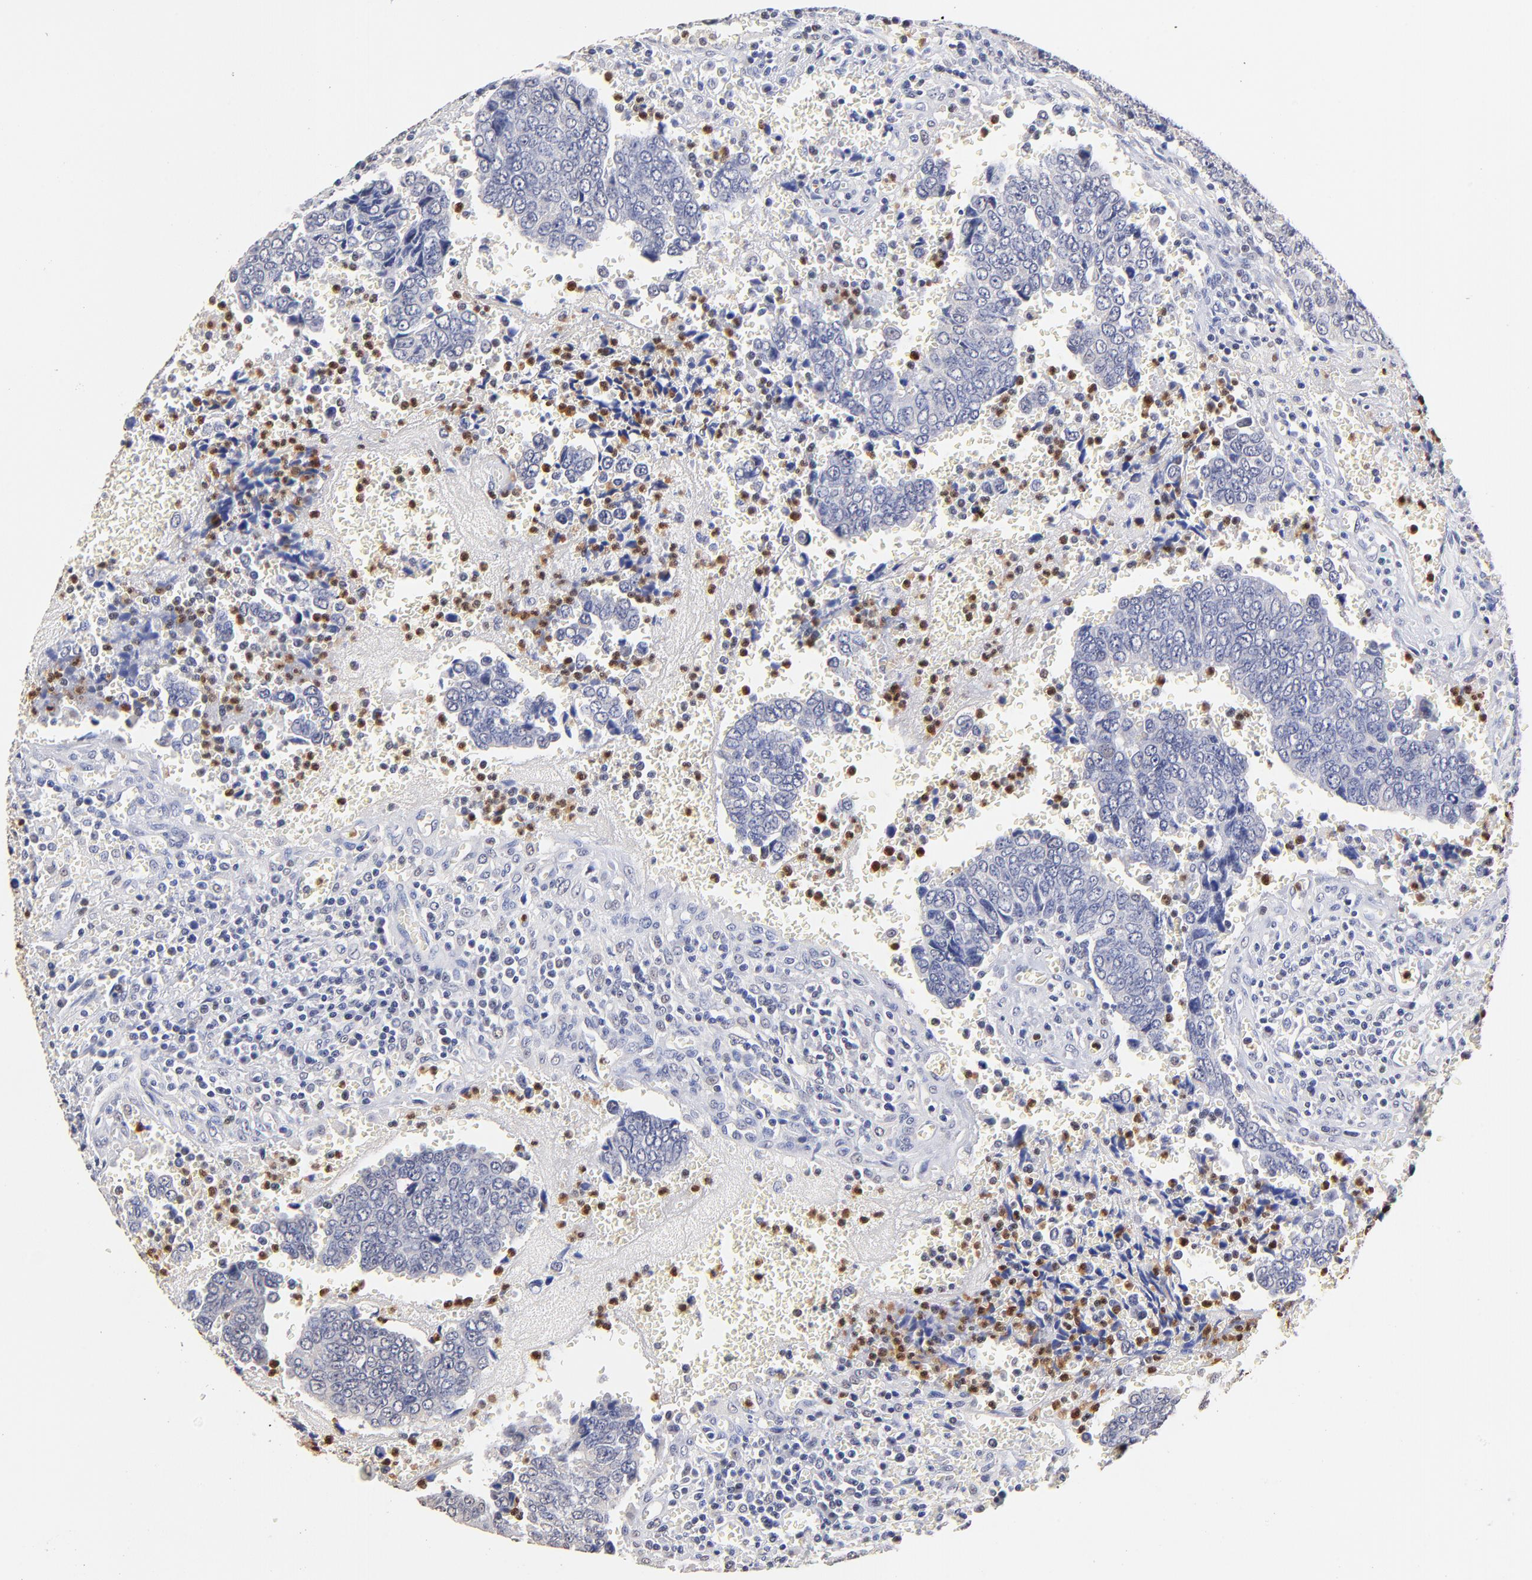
{"staining": {"intensity": "negative", "quantity": "none", "location": "none"}, "tissue": "urothelial cancer", "cell_type": "Tumor cells", "image_type": "cancer", "snomed": [{"axis": "morphology", "description": "Urothelial carcinoma, High grade"}, {"axis": "topography", "description": "Urinary bladder"}], "caption": "Immunohistochemical staining of urothelial carcinoma (high-grade) shows no significant staining in tumor cells.", "gene": "BBOF1", "patient": {"sex": "male", "age": 86}}